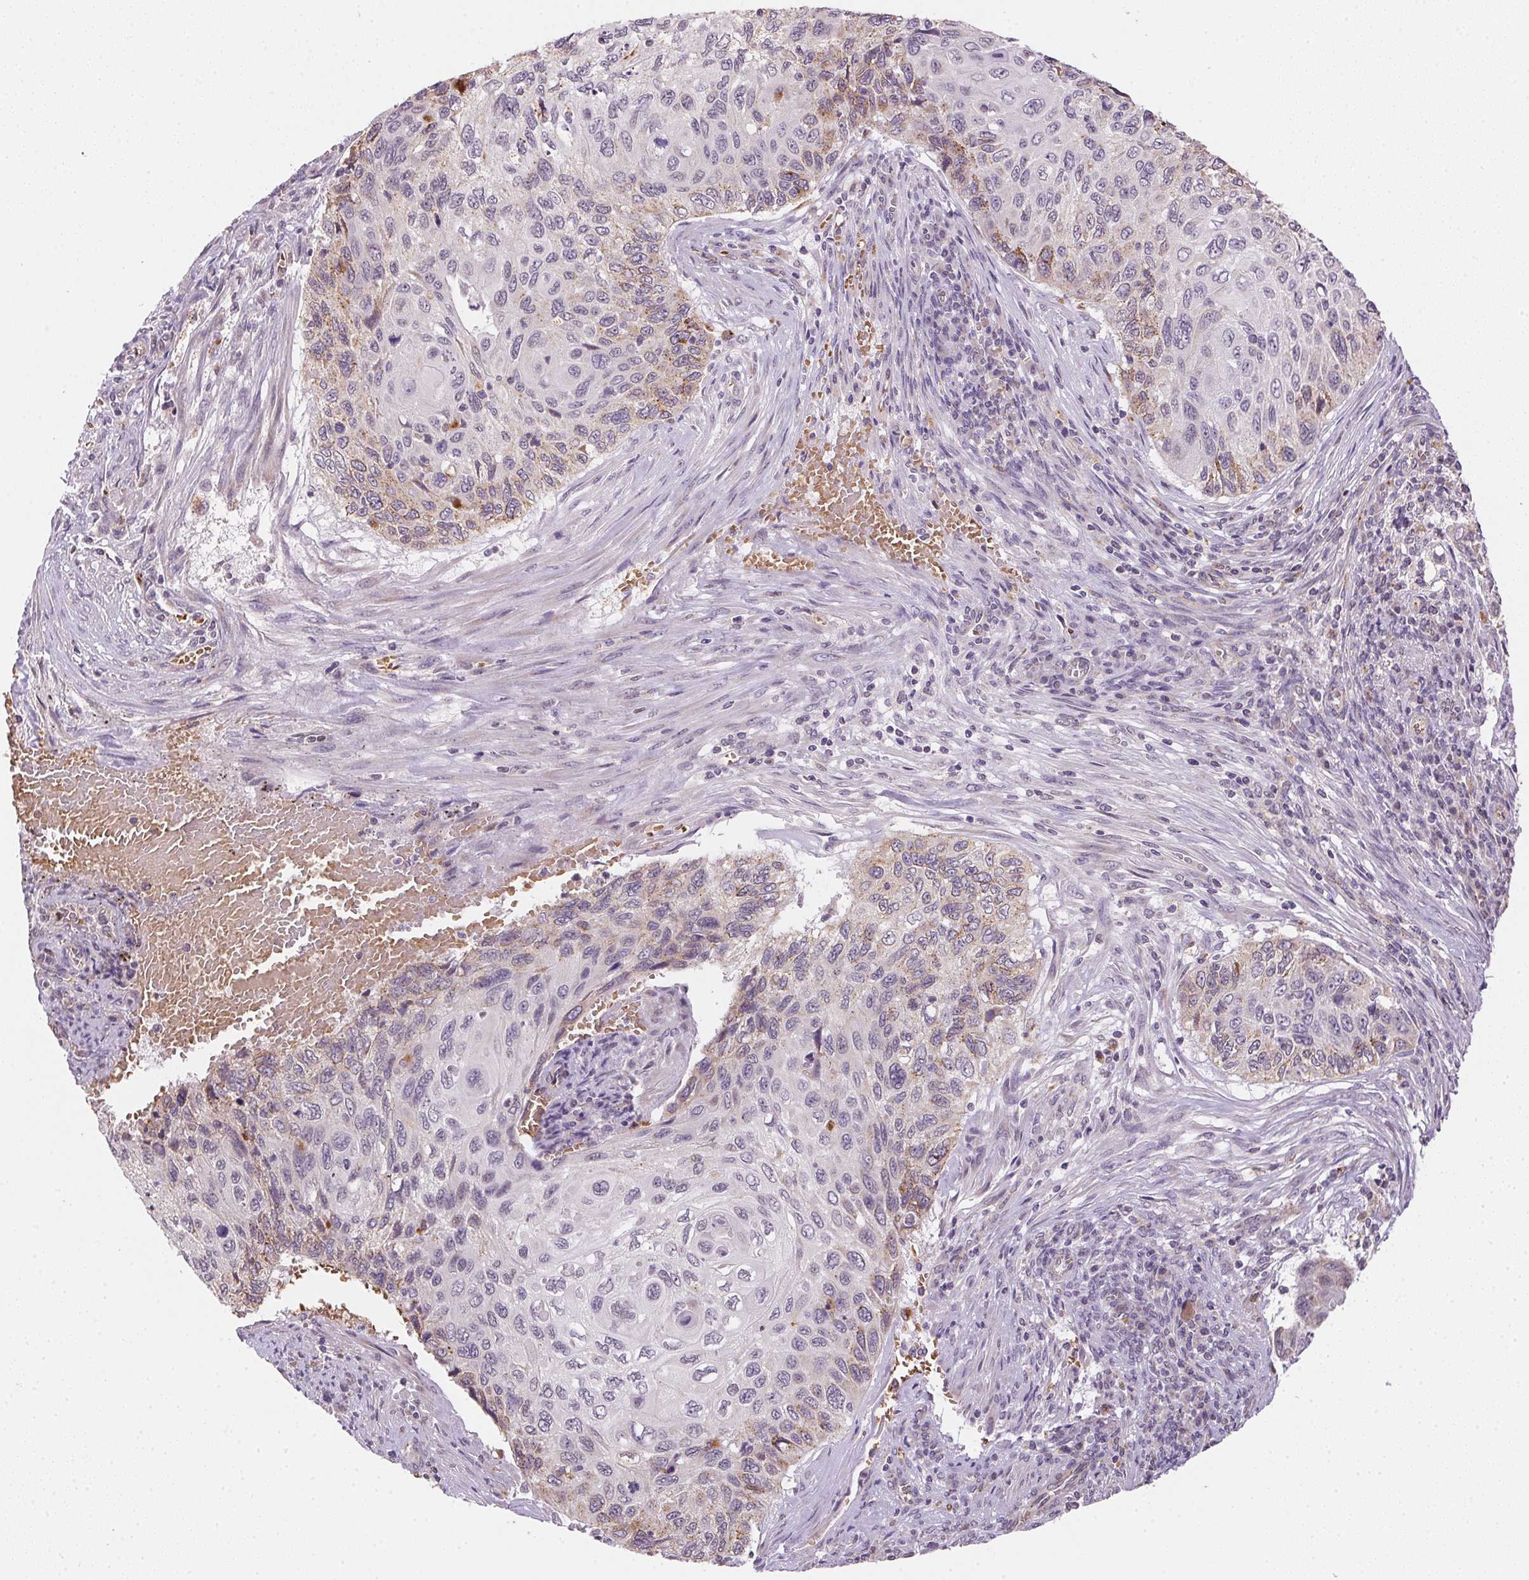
{"staining": {"intensity": "weak", "quantity": "<25%", "location": "cytoplasmic/membranous"}, "tissue": "cervical cancer", "cell_type": "Tumor cells", "image_type": "cancer", "snomed": [{"axis": "morphology", "description": "Squamous cell carcinoma, NOS"}, {"axis": "topography", "description": "Cervix"}], "caption": "There is no significant expression in tumor cells of cervical cancer.", "gene": "METTL13", "patient": {"sex": "female", "age": 70}}